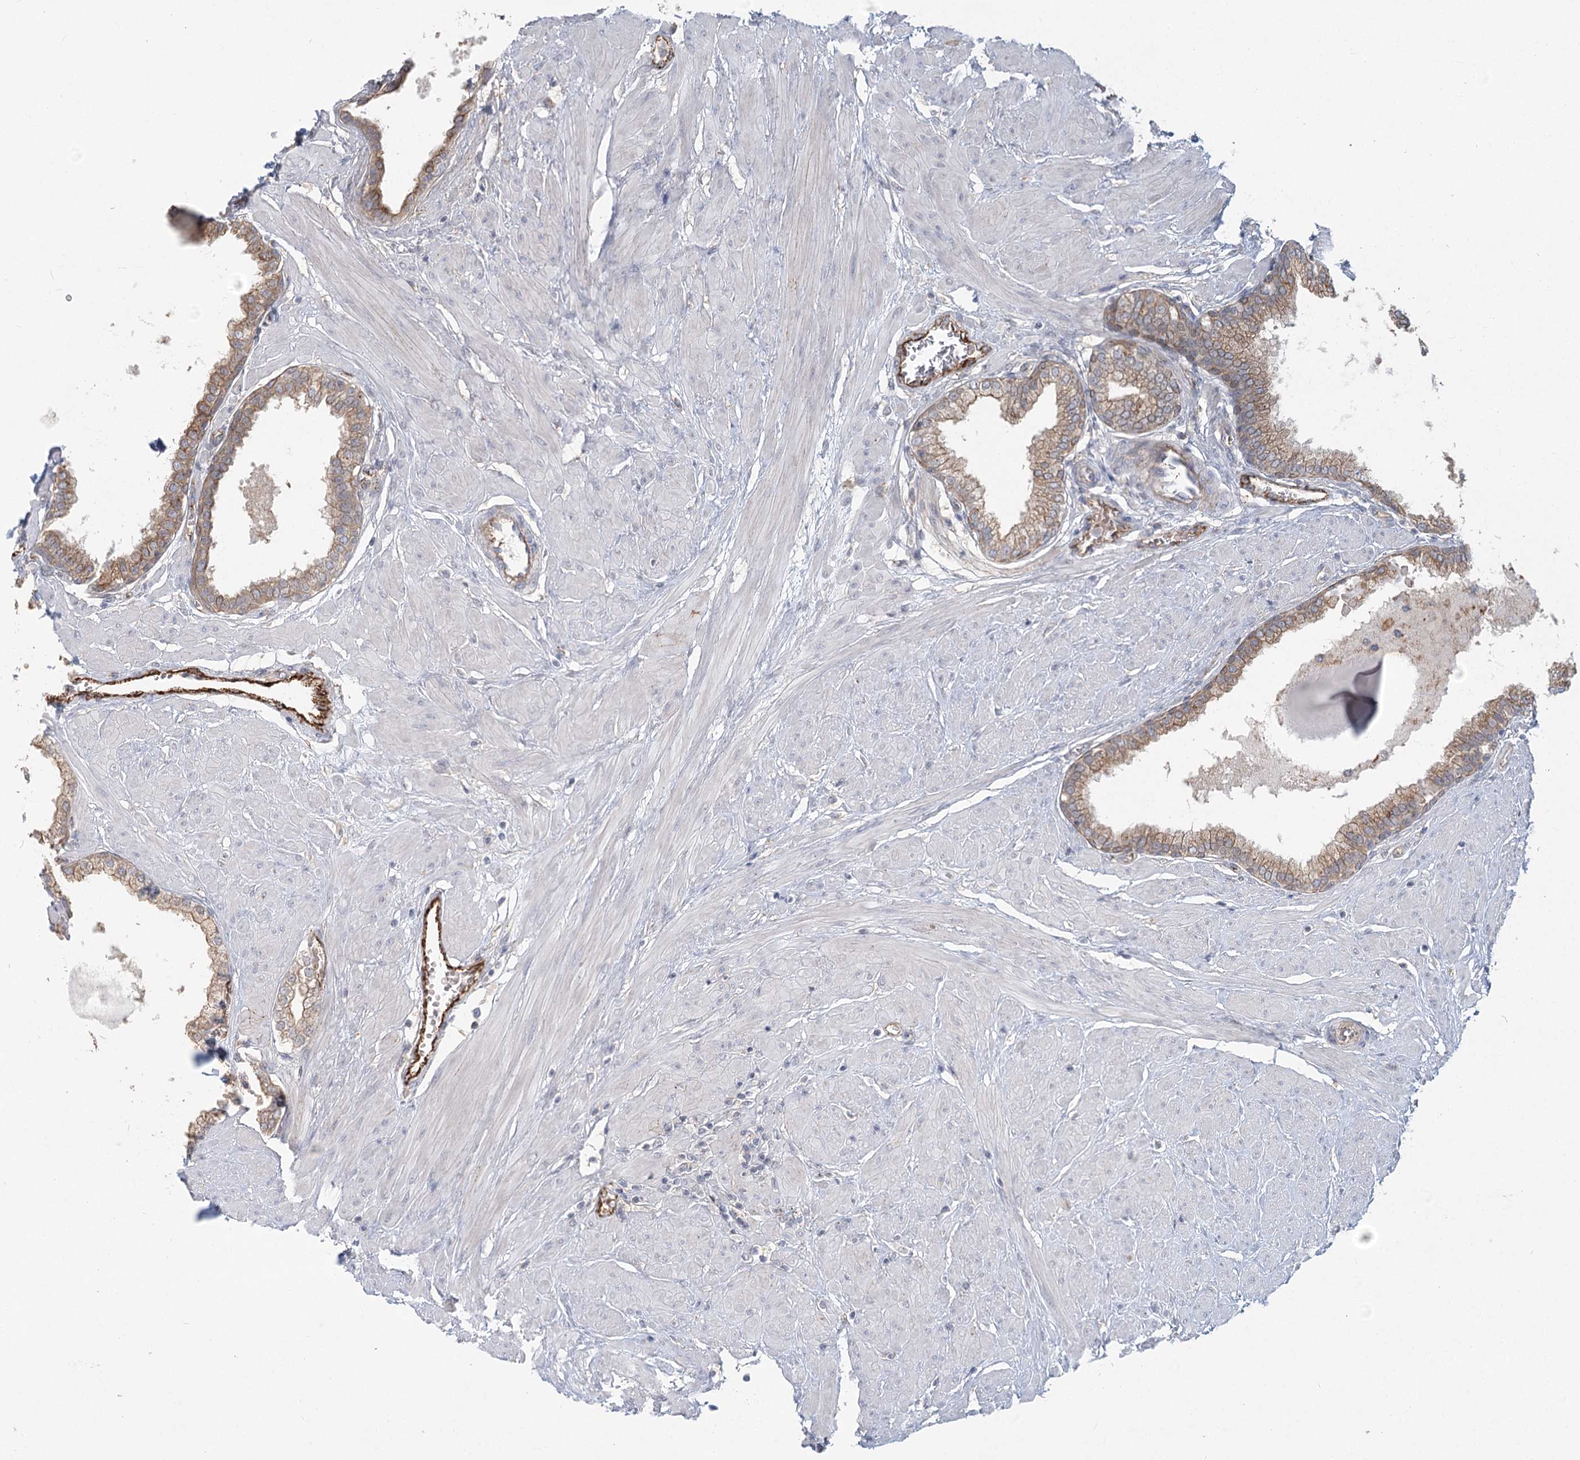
{"staining": {"intensity": "weak", "quantity": ">75%", "location": "cytoplasmic/membranous"}, "tissue": "prostate", "cell_type": "Glandular cells", "image_type": "normal", "snomed": [{"axis": "morphology", "description": "Normal tissue, NOS"}, {"axis": "topography", "description": "Prostate"}], "caption": "IHC image of unremarkable prostate stained for a protein (brown), which displays low levels of weak cytoplasmic/membranous staining in about >75% of glandular cells.", "gene": "KBTBD4", "patient": {"sex": "male", "age": 51}}